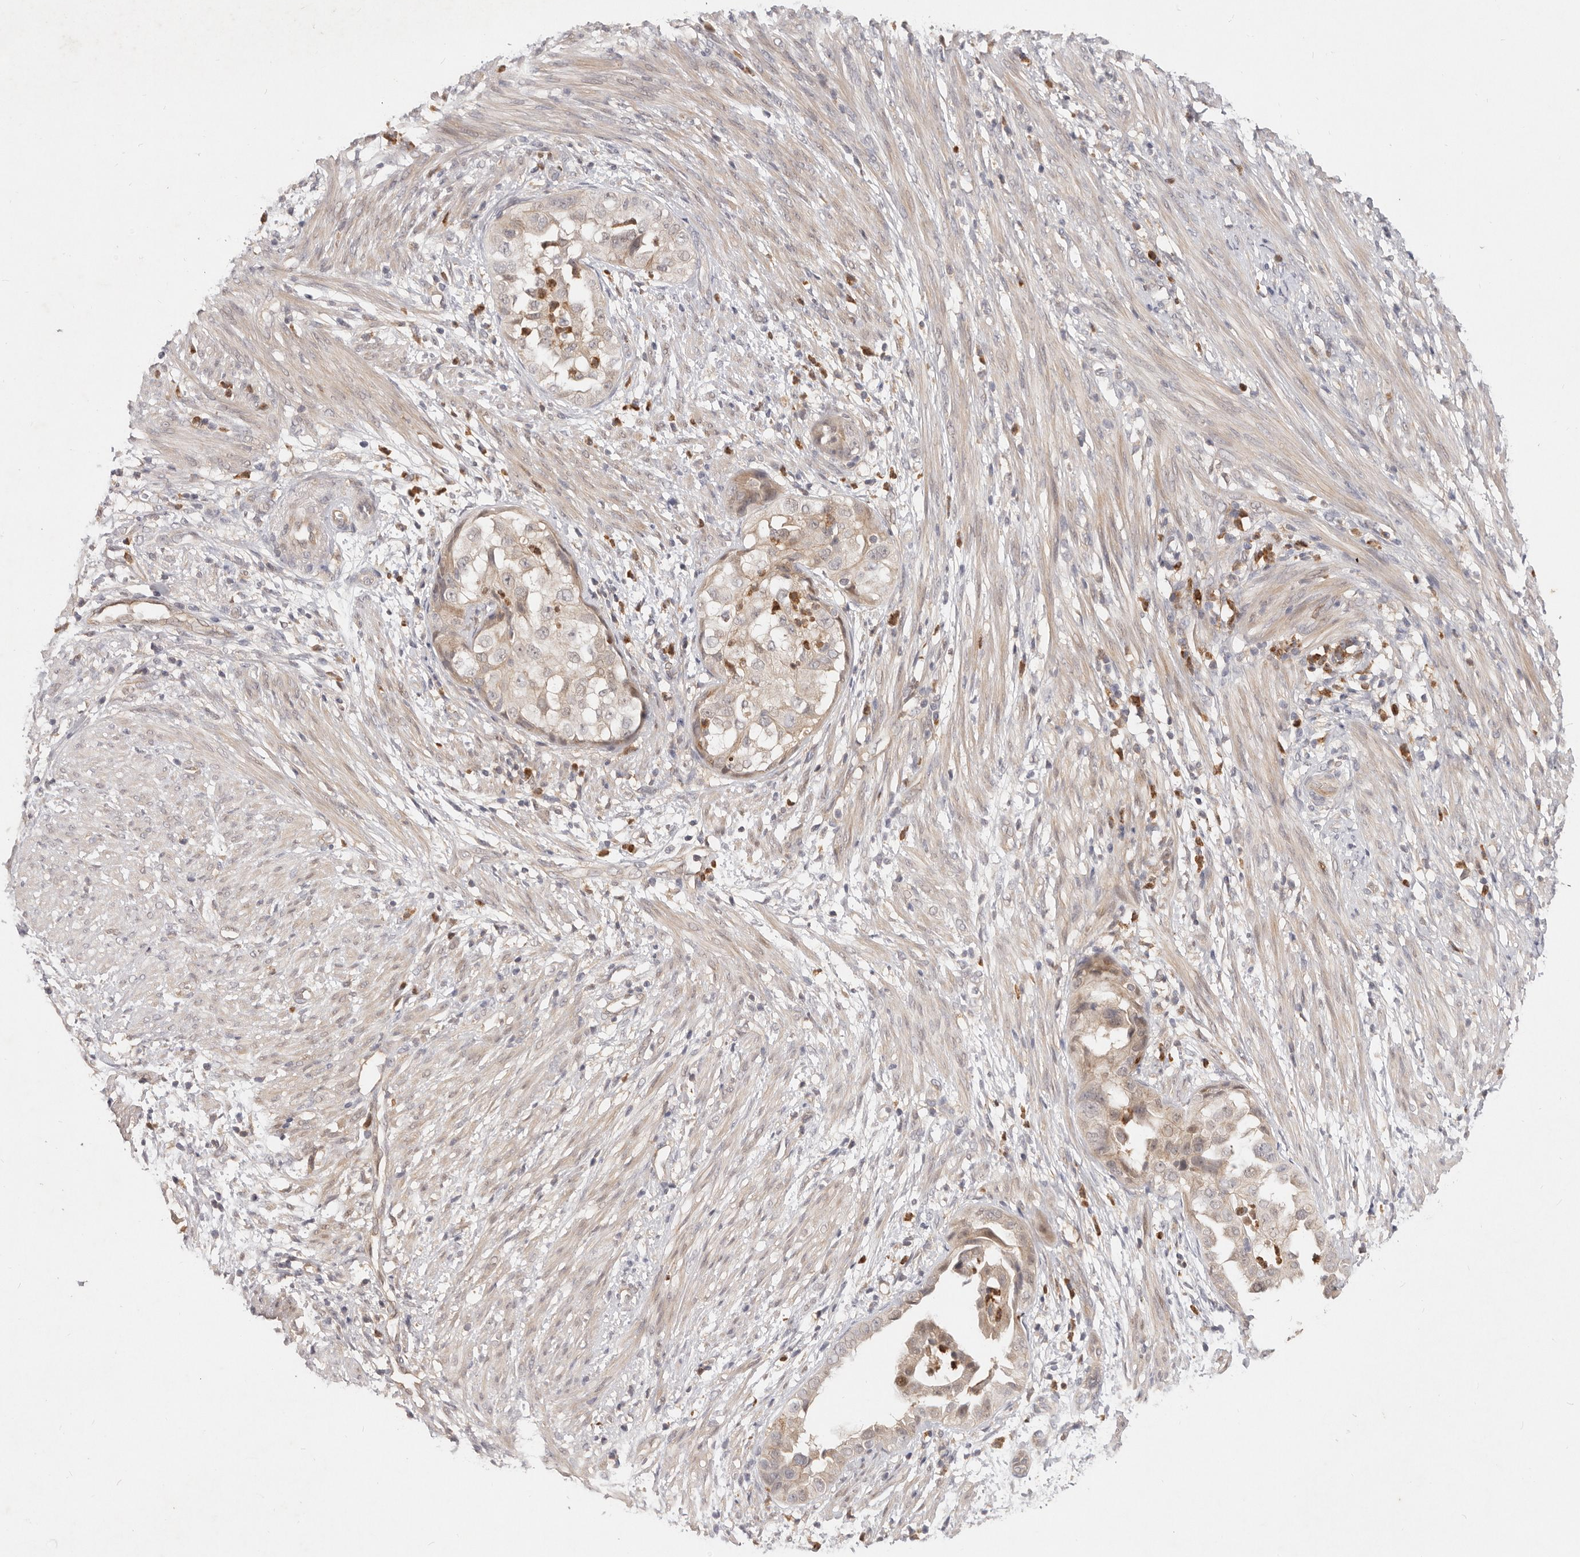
{"staining": {"intensity": "weak", "quantity": "25%-75%", "location": "cytoplasmic/membranous,nuclear"}, "tissue": "endometrial cancer", "cell_type": "Tumor cells", "image_type": "cancer", "snomed": [{"axis": "morphology", "description": "Adenocarcinoma, NOS"}, {"axis": "topography", "description": "Endometrium"}], "caption": "Protein expression by immunohistochemistry (IHC) displays weak cytoplasmic/membranous and nuclear staining in about 25%-75% of tumor cells in endometrial cancer (adenocarcinoma).", "gene": "USP49", "patient": {"sex": "female", "age": 85}}